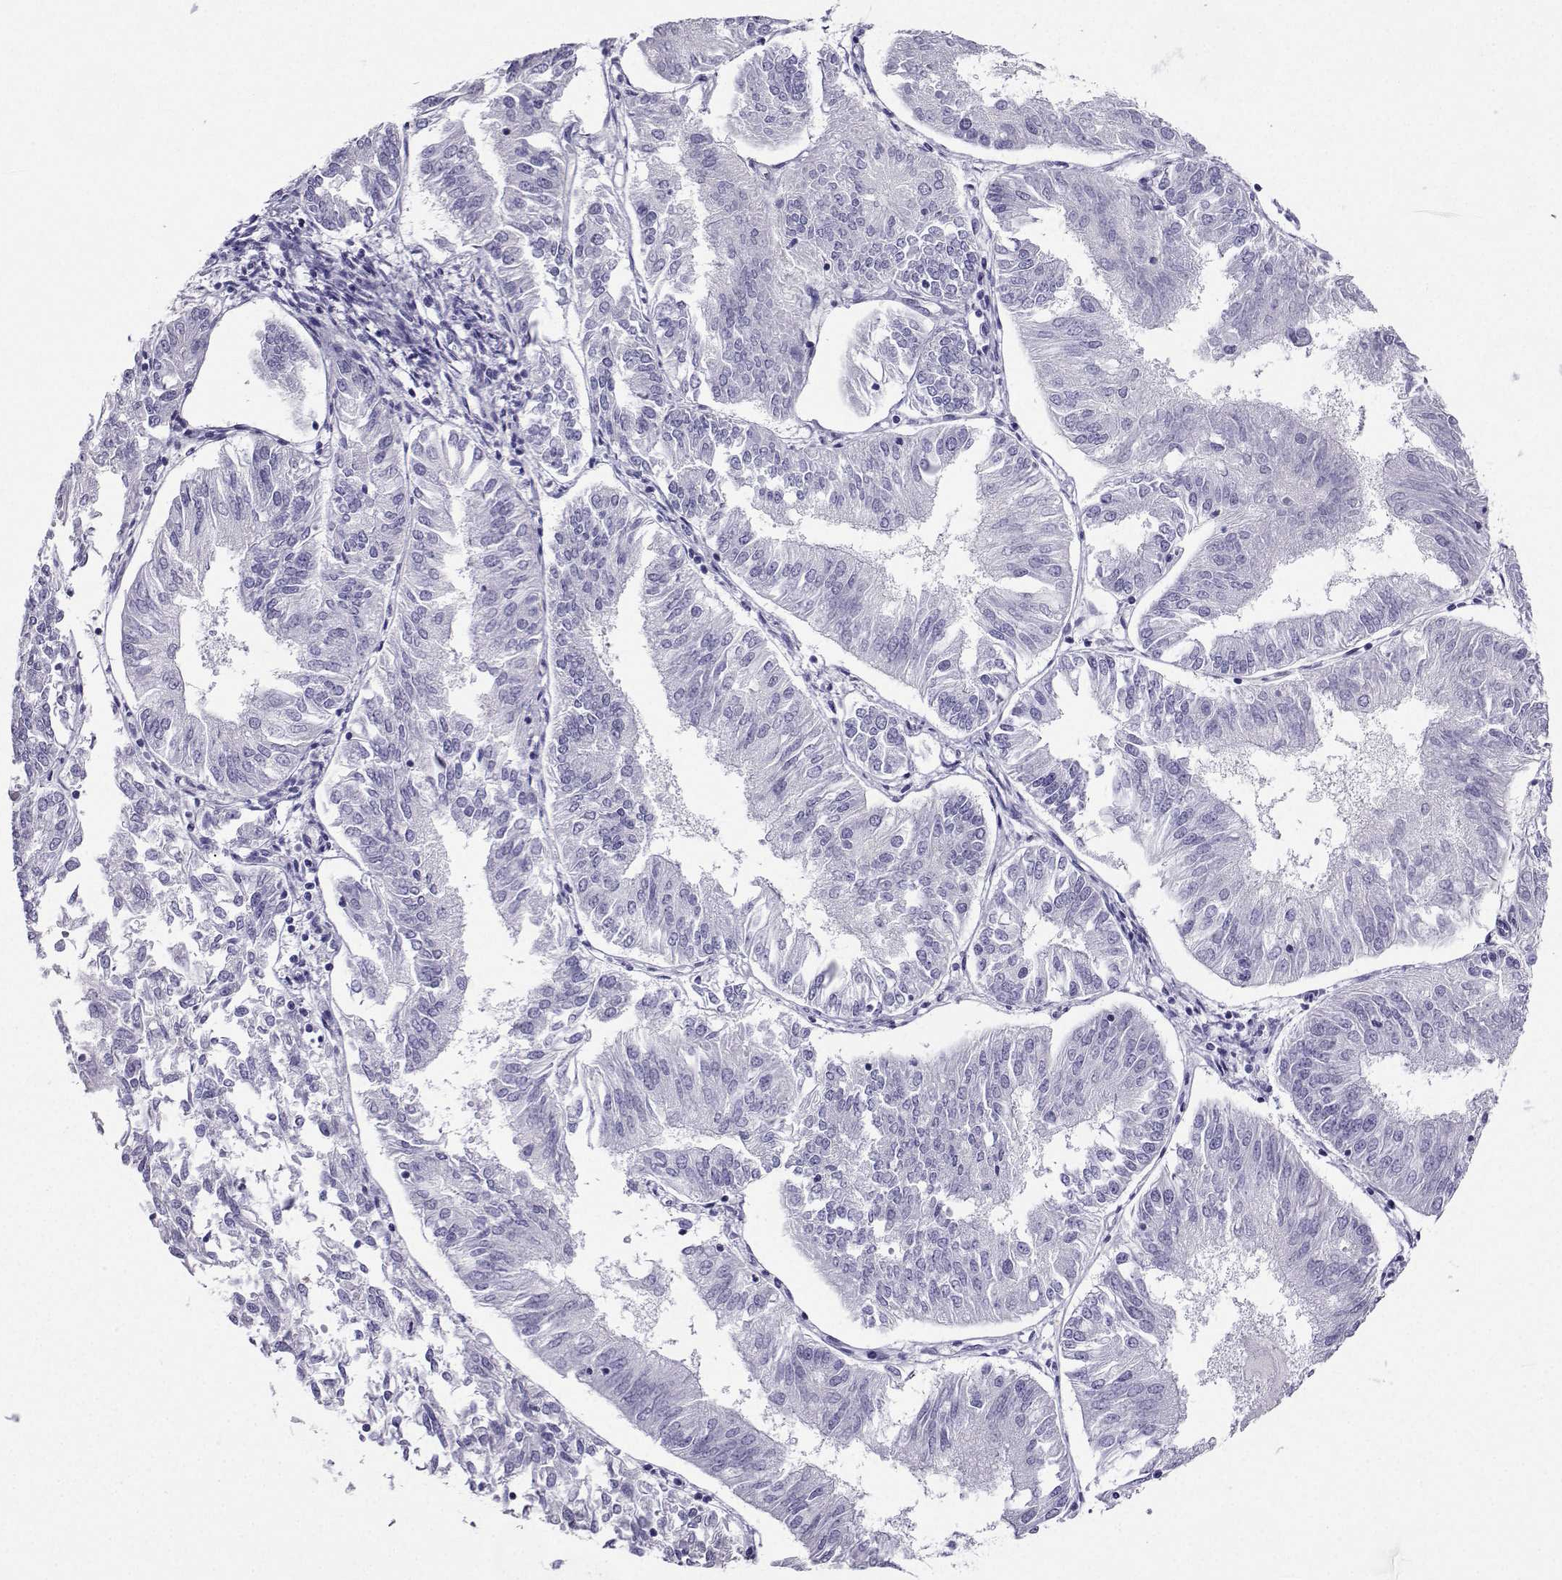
{"staining": {"intensity": "negative", "quantity": "none", "location": "none"}, "tissue": "endometrial cancer", "cell_type": "Tumor cells", "image_type": "cancer", "snomed": [{"axis": "morphology", "description": "Adenocarcinoma, NOS"}, {"axis": "topography", "description": "Endometrium"}], "caption": "This is an immunohistochemistry image of human adenocarcinoma (endometrial). There is no staining in tumor cells.", "gene": "CRYBB1", "patient": {"sex": "female", "age": 58}}